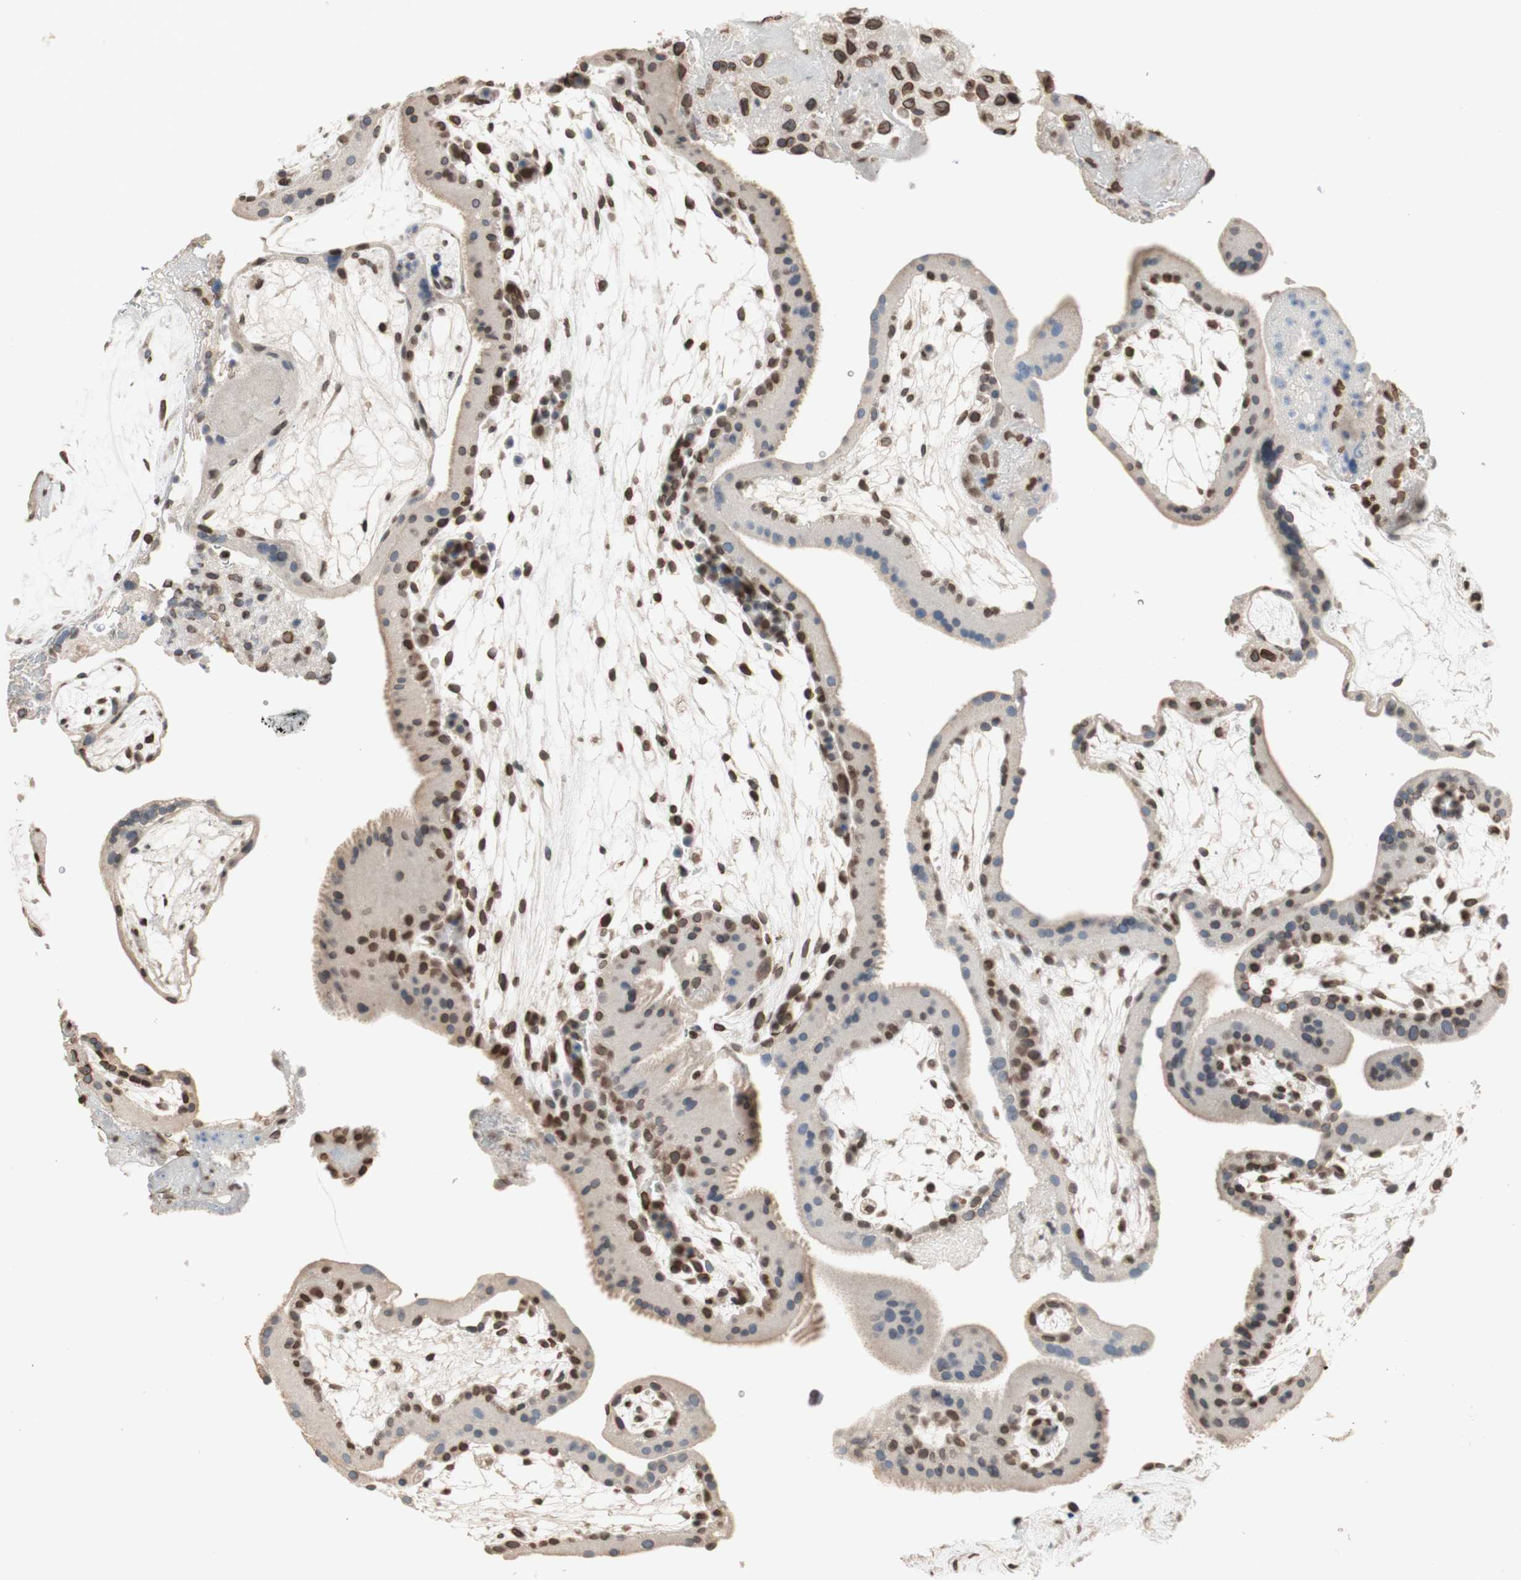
{"staining": {"intensity": "weak", "quantity": ">75%", "location": "cytoplasmic/membranous"}, "tissue": "placenta", "cell_type": "Decidual cells", "image_type": "normal", "snomed": [{"axis": "morphology", "description": "Normal tissue, NOS"}, {"axis": "topography", "description": "Placenta"}], "caption": "An IHC photomicrograph of normal tissue is shown. Protein staining in brown shows weak cytoplasmic/membranous positivity in placenta within decidual cells.", "gene": "TMPO", "patient": {"sex": "female", "age": 19}}